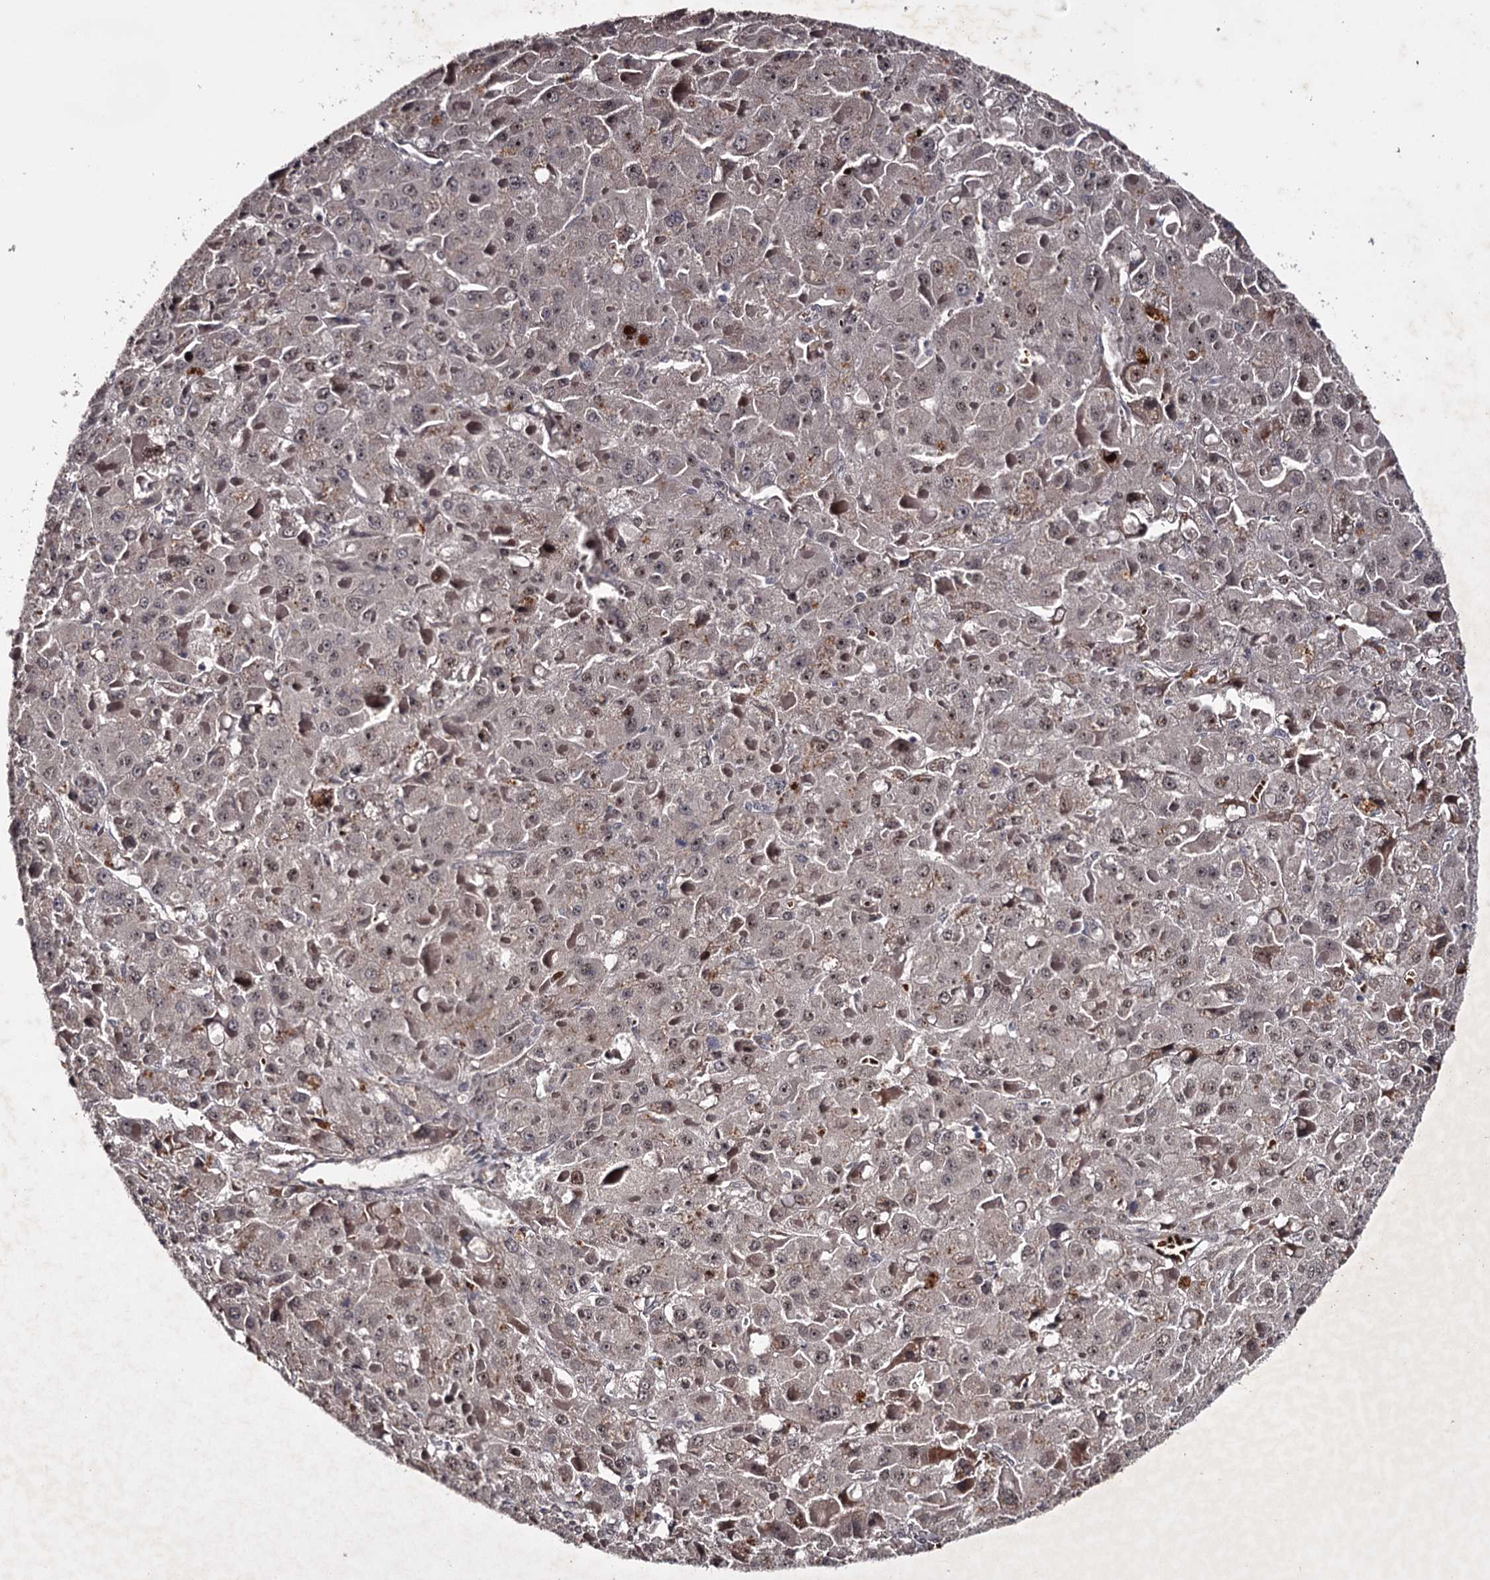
{"staining": {"intensity": "weak", "quantity": "25%-75%", "location": "nuclear"}, "tissue": "liver cancer", "cell_type": "Tumor cells", "image_type": "cancer", "snomed": [{"axis": "morphology", "description": "Carcinoma, Hepatocellular, NOS"}, {"axis": "topography", "description": "Liver"}], "caption": "Immunohistochemistry of hepatocellular carcinoma (liver) shows low levels of weak nuclear positivity in approximately 25%-75% of tumor cells.", "gene": "RNF44", "patient": {"sex": "female", "age": 73}}